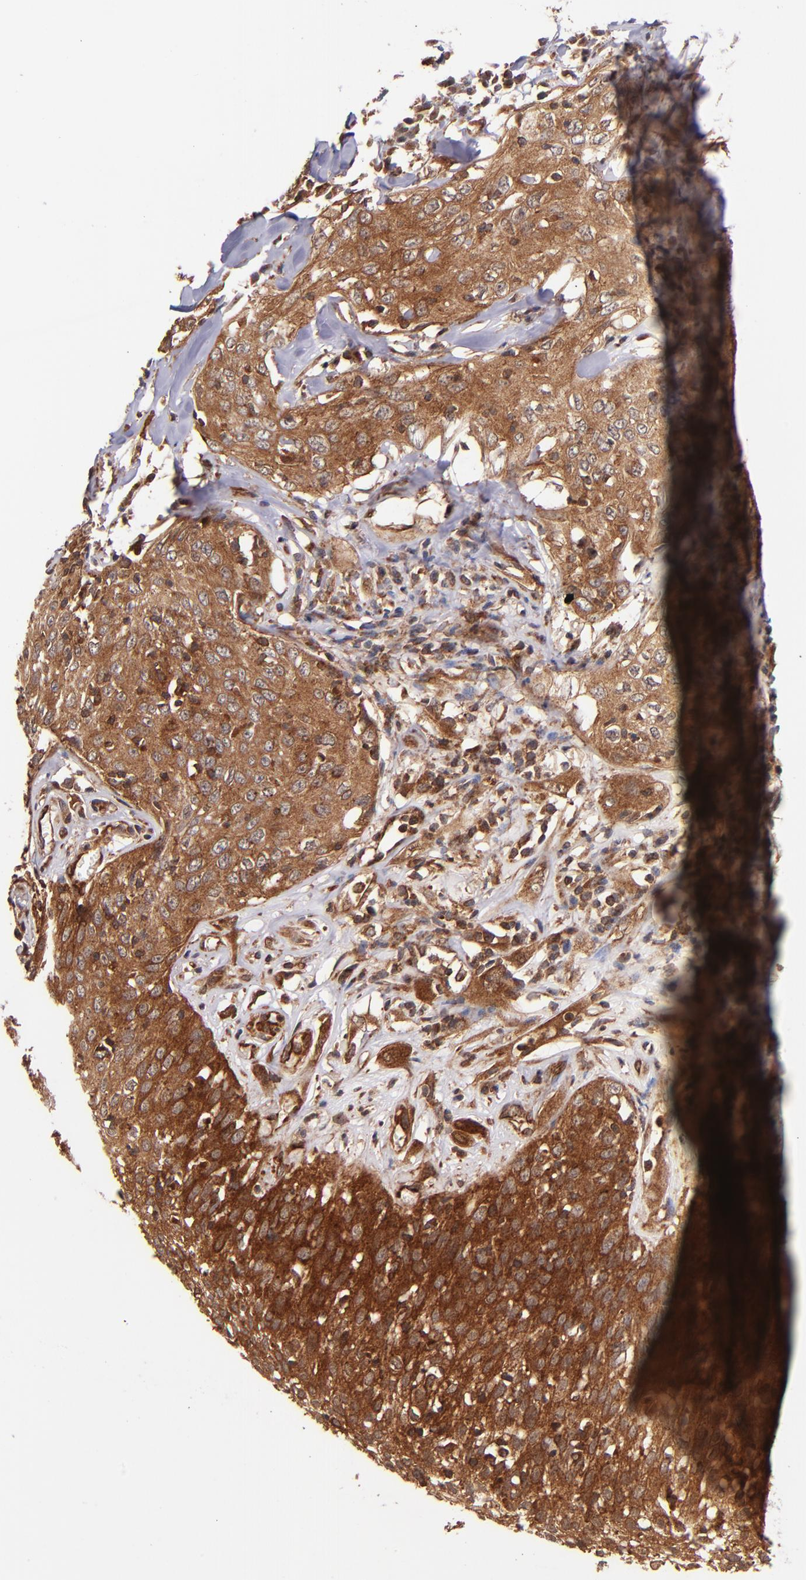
{"staining": {"intensity": "strong", "quantity": ">75%", "location": "cytoplasmic/membranous"}, "tissue": "skin cancer", "cell_type": "Tumor cells", "image_type": "cancer", "snomed": [{"axis": "morphology", "description": "Squamous cell carcinoma, NOS"}, {"axis": "topography", "description": "Skin"}], "caption": "Skin squamous cell carcinoma tissue shows strong cytoplasmic/membranous expression in approximately >75% of tumor cells", "gene": "STX8", "patient": {"sex": "male", "age": 65}}